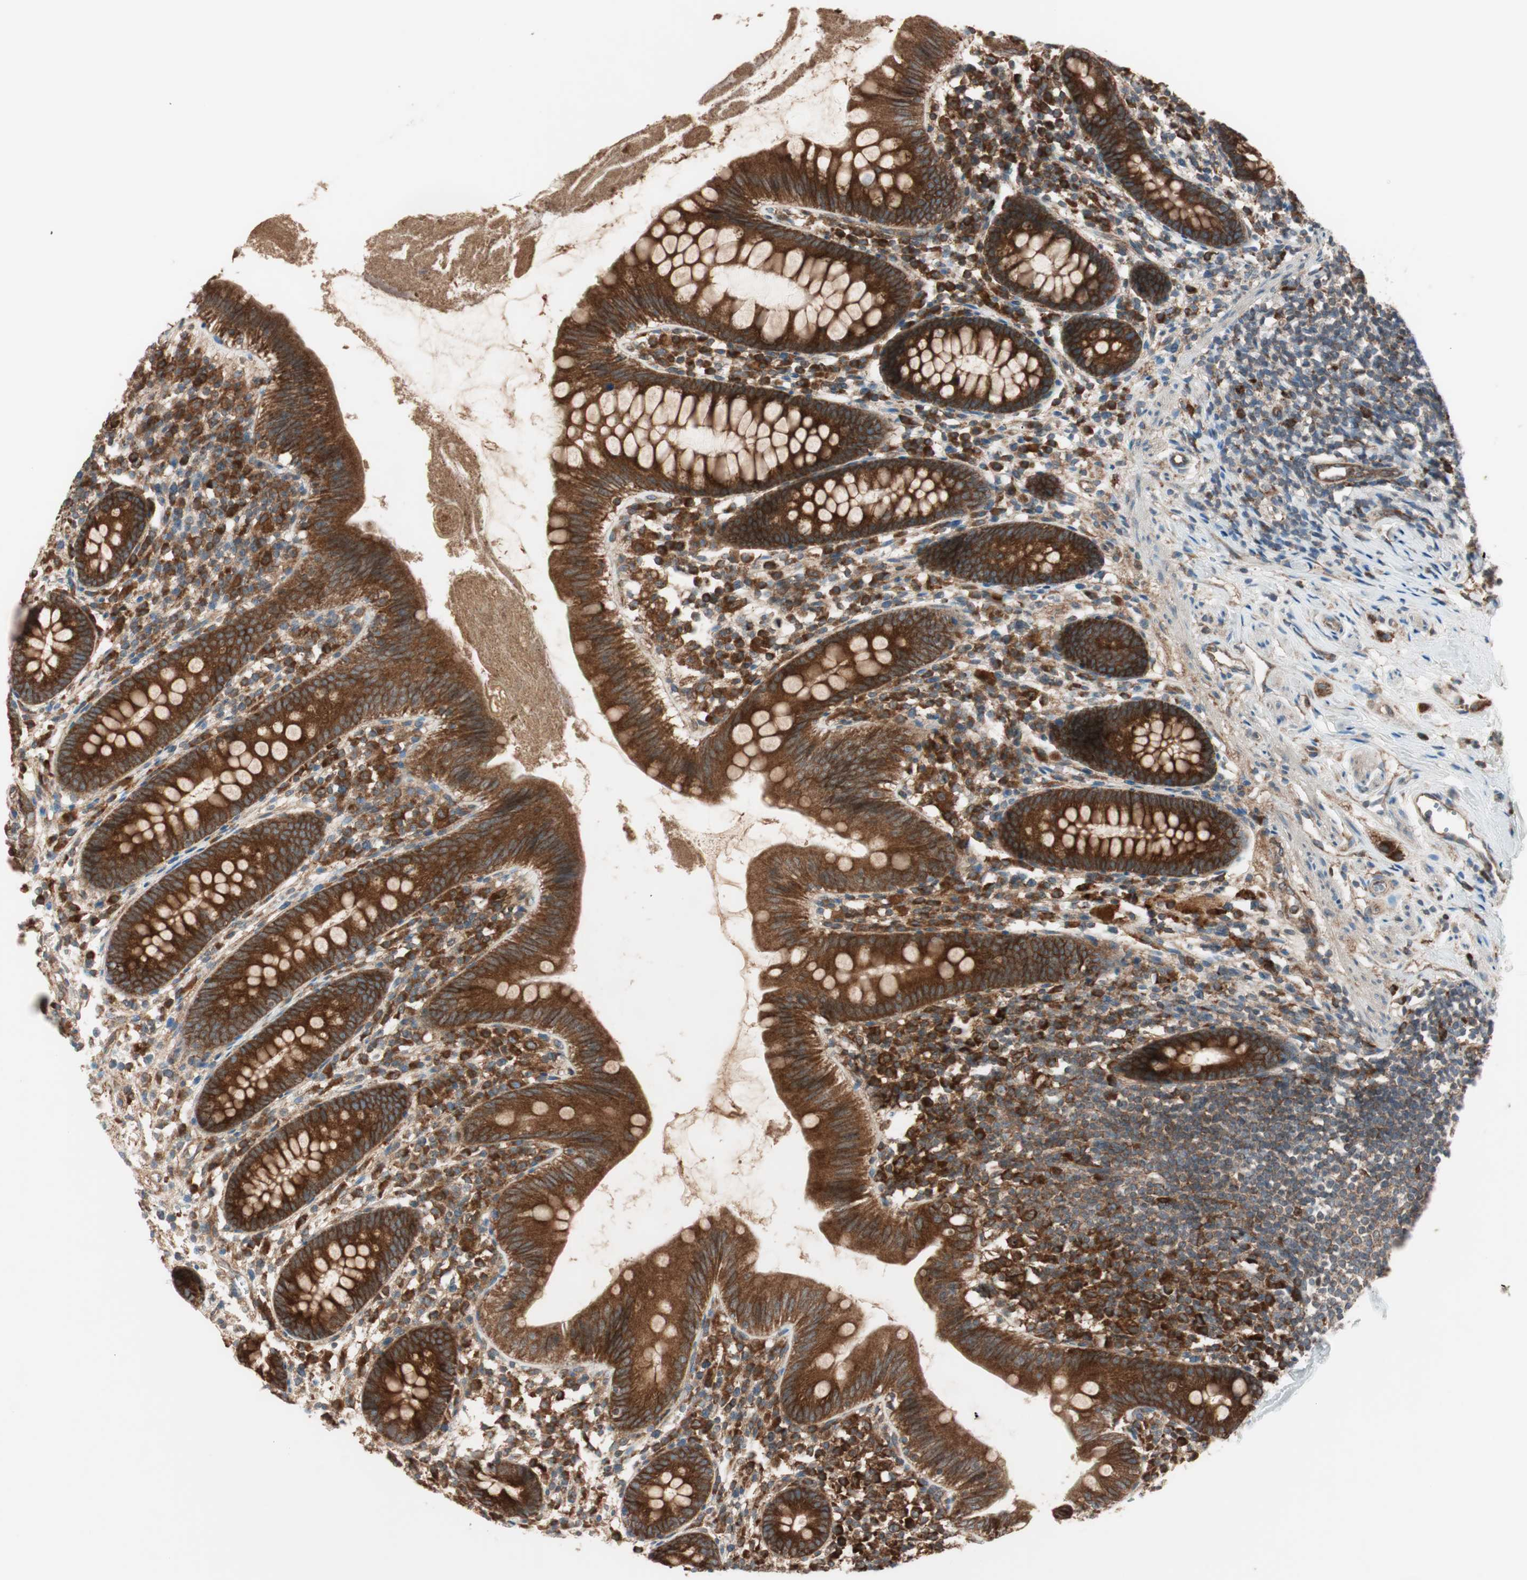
{"staining": {"intensity": "strong", "quantity": ">75%", "location": "cytoplasmic/membranous"}, "tissue": "appendix", "cell_type": "Glandular cells", "image_type": "normal", "snomed": [{"axis": "morphology", "description": "Normal tissue, NOS"}, {"axis": "topography", "description": "Appendix"}], "caption": "An image of appendix stained for a protein displays strong cytoplasmic/membranous brown staining in glandular cells. (brown staining indicates protein expression, while blue staining denotes nuclei).", "gene": "RAB5A", "patient": {"sex": "male", "age": 52}}